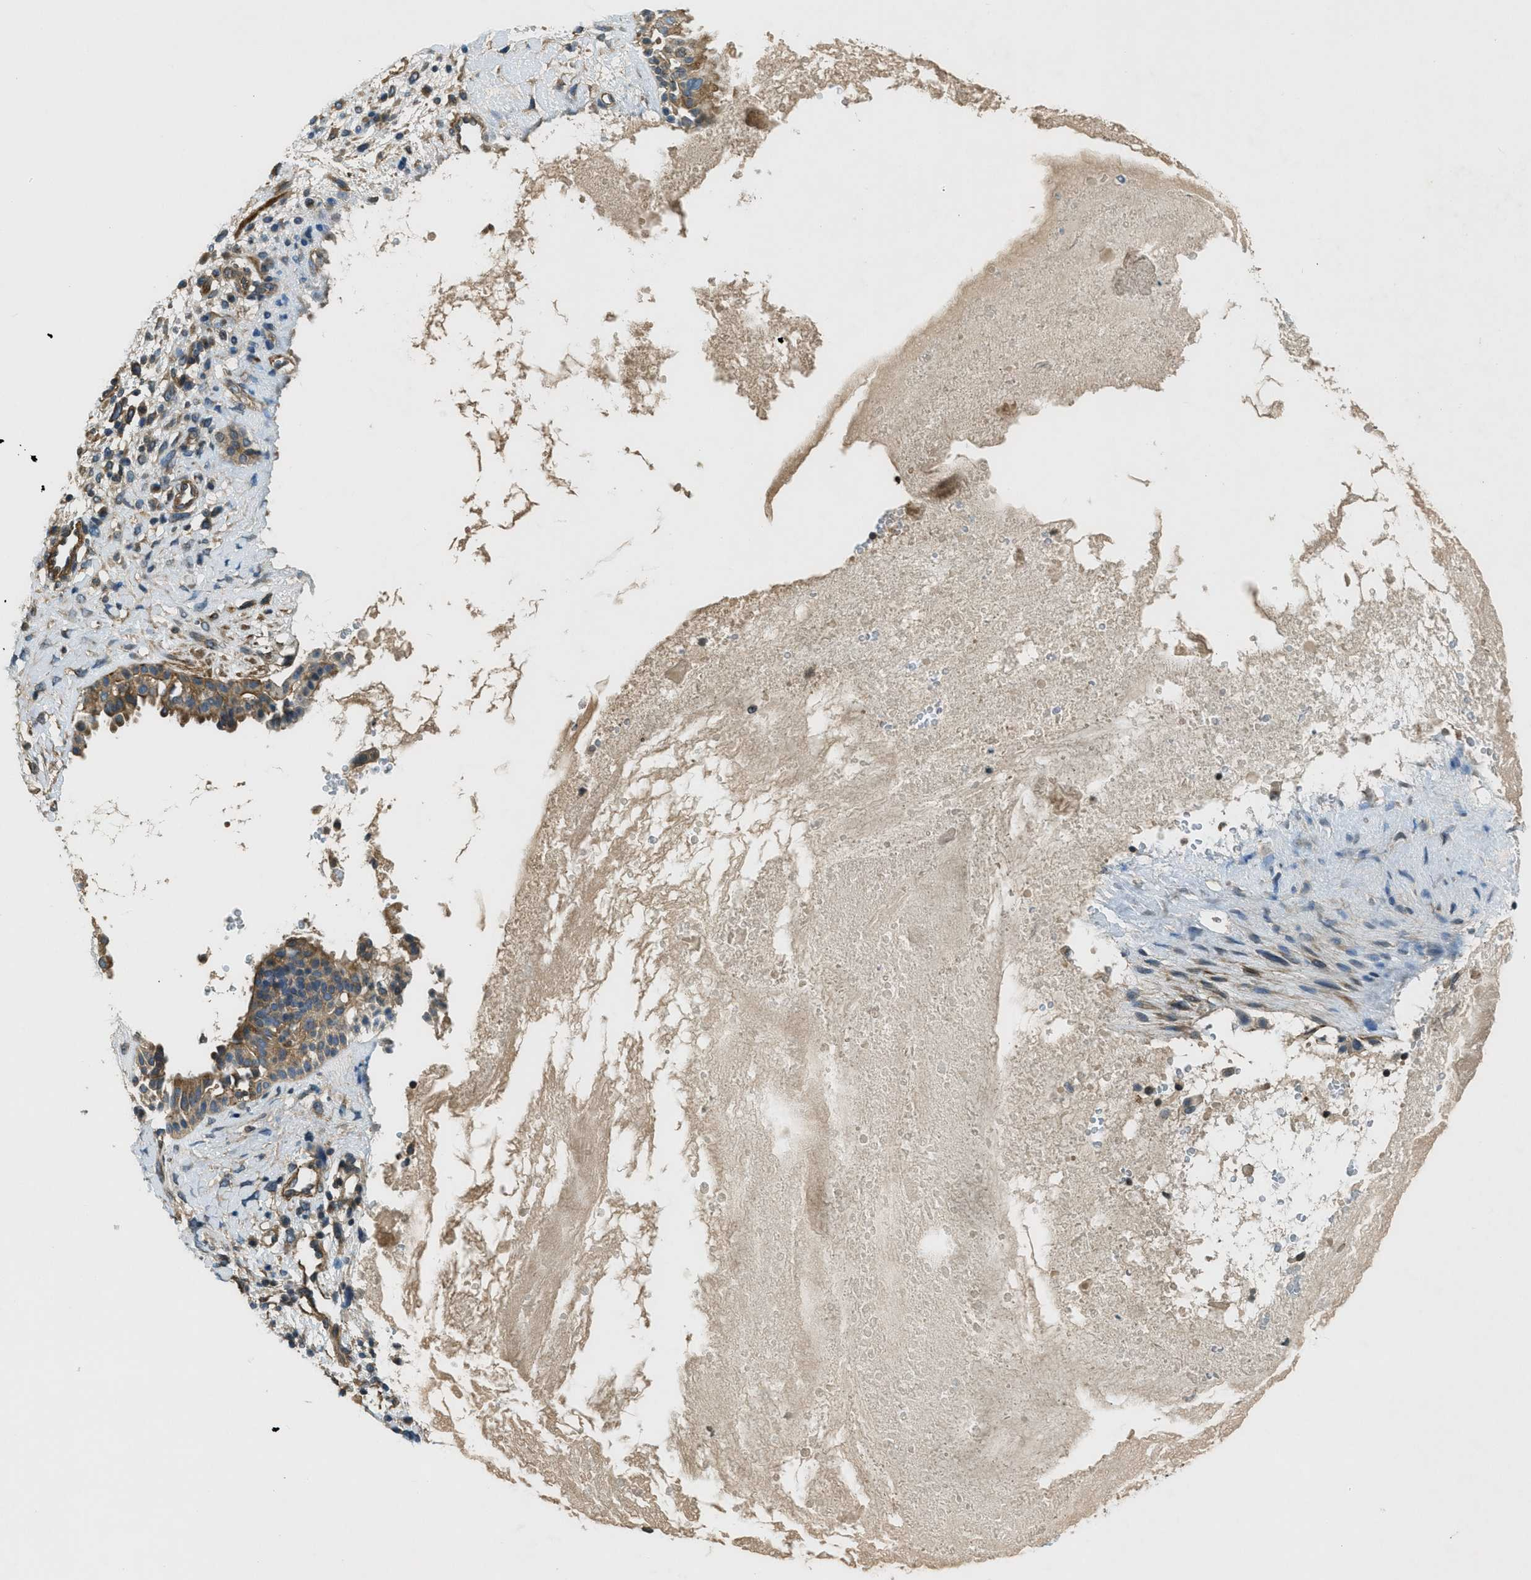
{"staining": {"intensity": "moderate", "quantity": ">75%", "location": "cytoplasmic/membranous"}, "tissue": "nasopharynx", "cell_type": "Respiratory epithelial cells", "image_type": "normal", "snomed": [{"axis": "morphology", "description": "Normal tissue, NOS"}, {"axis": "topography", "description": "Nasopharynx"}], "caption": "Brown immunohistochemical staining in normal human nasopharynx exhibits moderate cytoplasmic/membranous positivity in about >75% of respiratory epithelial cells. (brown staining indicates protein expression, while blue staining denotes nuclei).", "gene": "VEZT", "patient": {"sex": "male", "age": 22}}